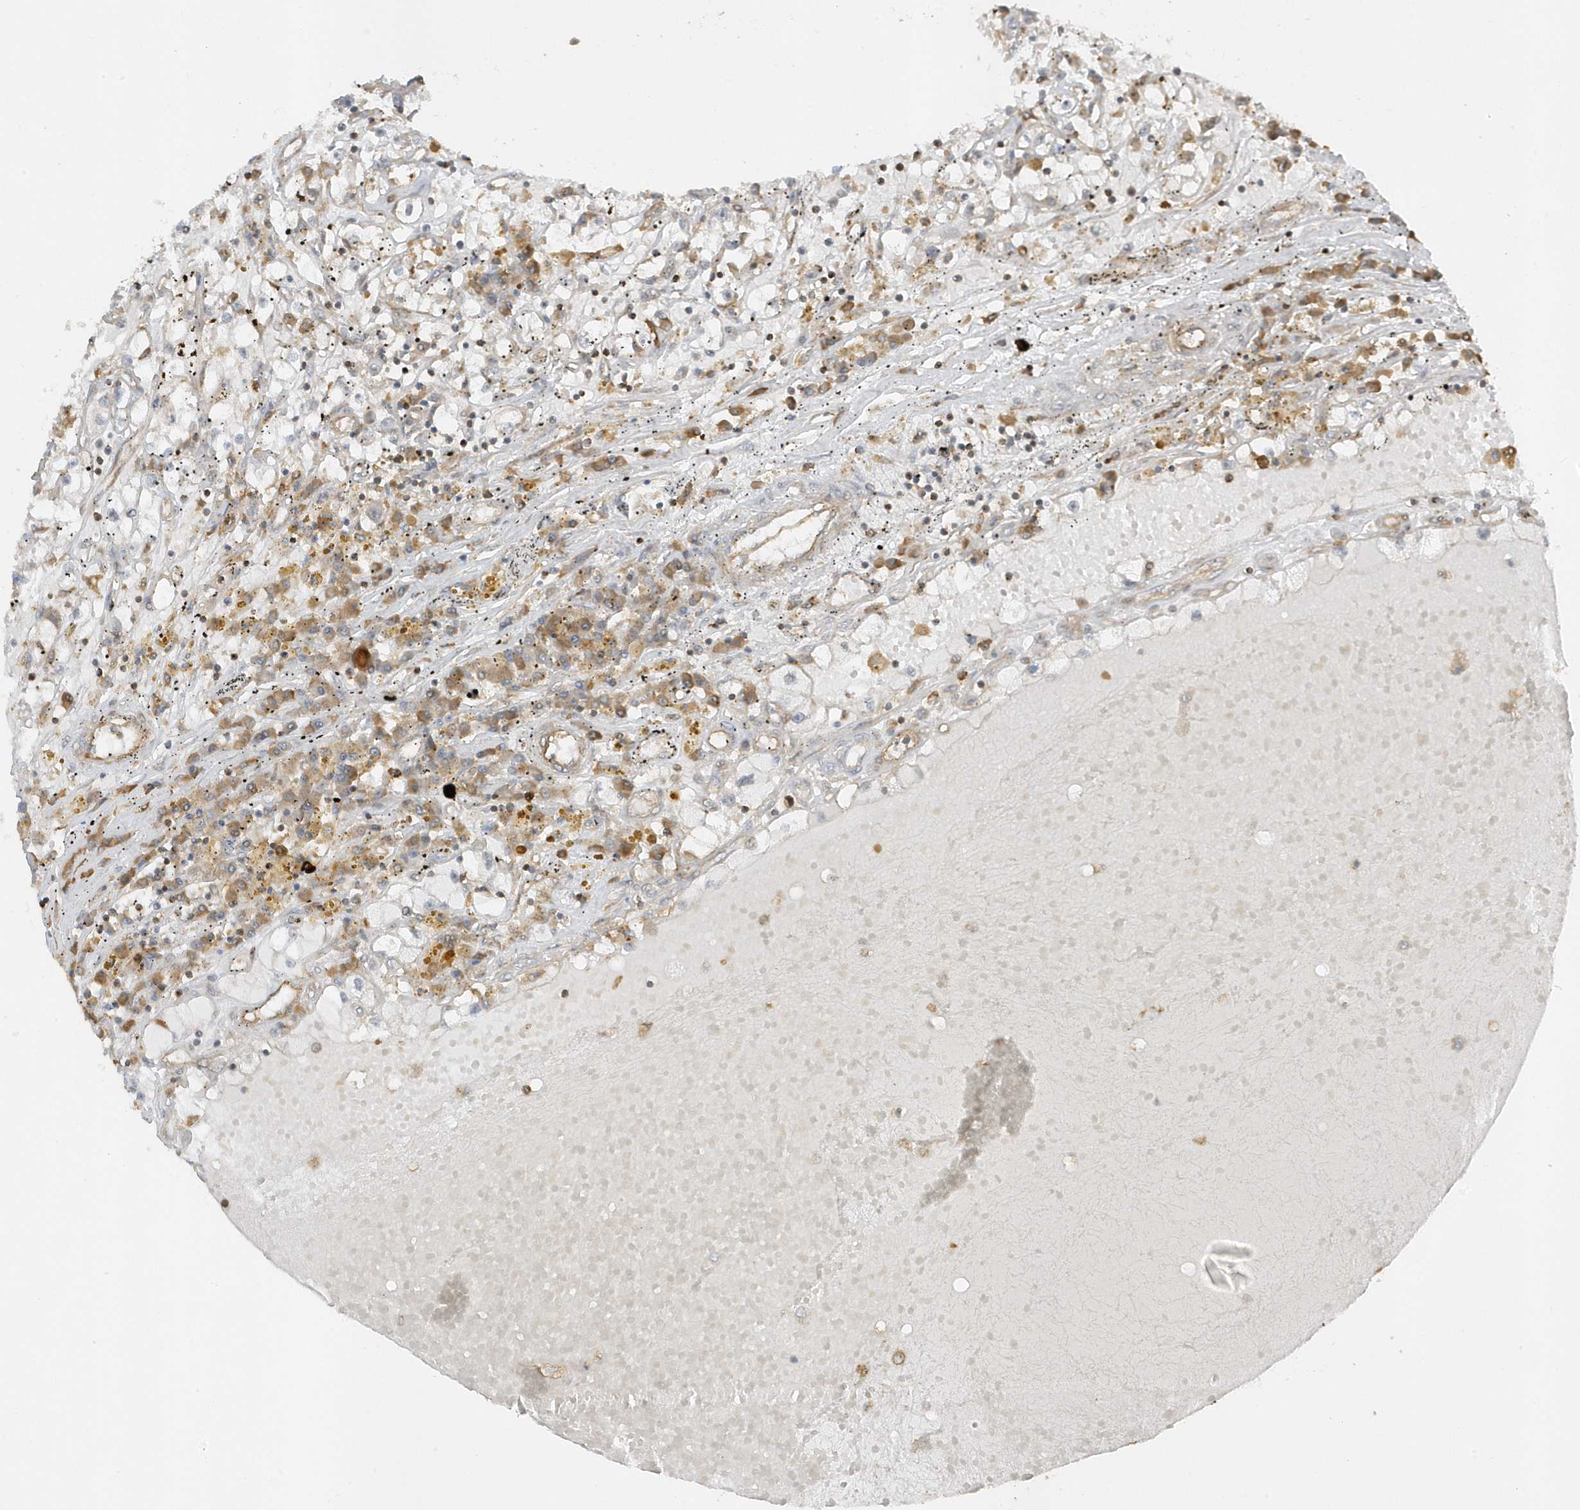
{"staining": {"intensity": "negative", "quantity": "none", "location": "none"}, "tissue": "renal cancer", "cell_type": "Tumor cells", "image_type": "cancer", "snomed": [{"axis": "morphology", "description": "Adenocarcinoma, NOS"}, {"axis": "topography", "description": "Kidney"}], "caption": "The immunohistochemistry (IHC) image has no significant expression in tumor cells of renal adenocarcinoma tissue. (DAB immunohistochemistry (IHC) visualized using brightfield microscopy, high magnification).", "gene": "ZBTB8A", "patient": {"sex": "male", "age": 56}}